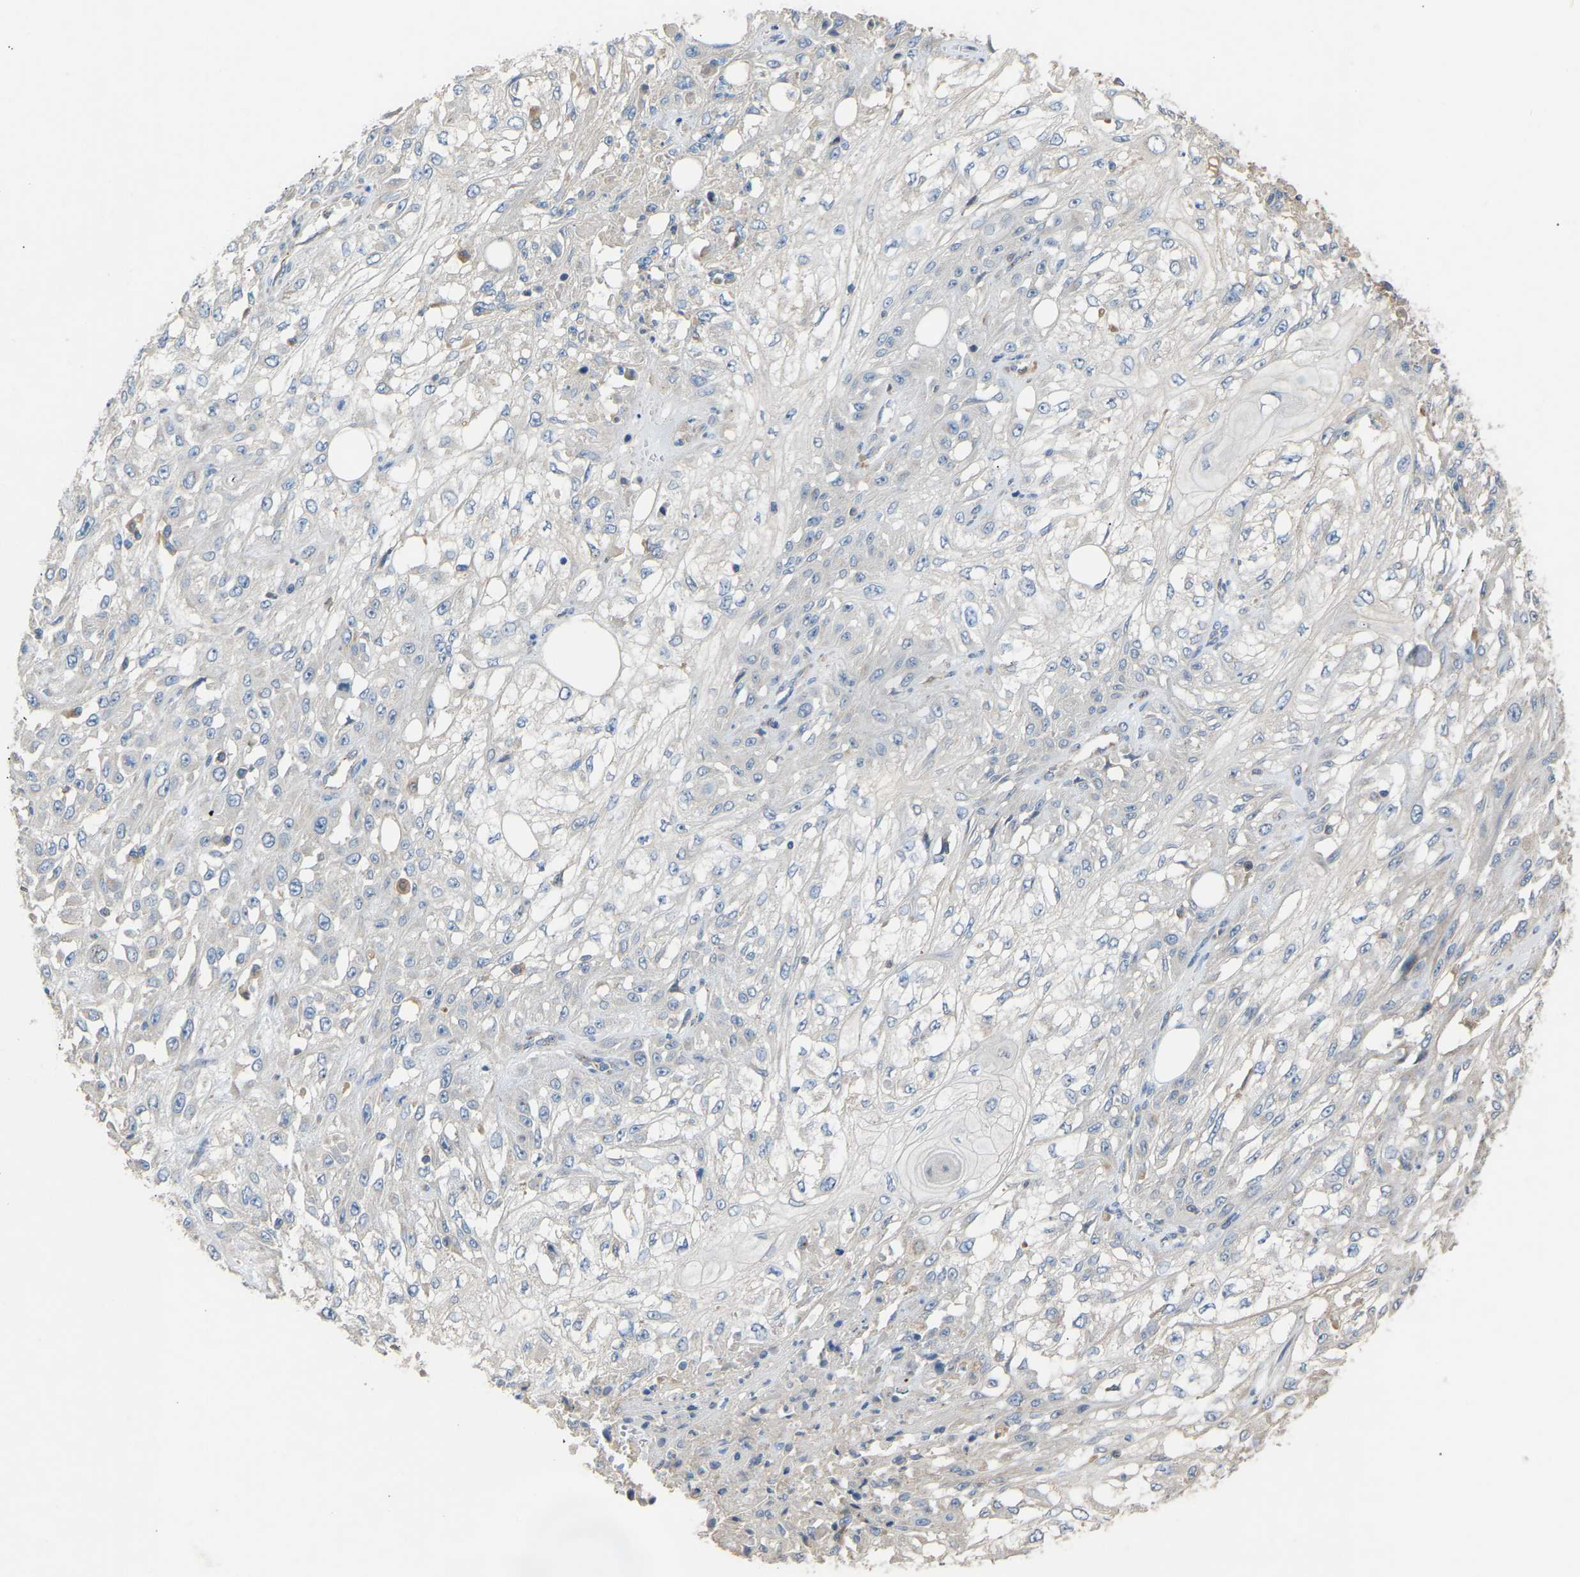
{"staining": {"intensity": "negative", "quantity": "none", "location": "none"}, "tissue": "skin cancer", "cell_type": "Tumor cells", "image_type": "cancer", "snomed": [{"axis": "morphology", "description": "Squamous cell carcinoma, NOS"}, {"axis": "morphology", "description": "Squamous cell carcinoma, metastatic, NOS"}, {"axis": "topography", "description": "Skin"}, {"axis": "topography", "description": "Lymph node"}], "caption": "A micrograph of human skin cancer (metastatic squamous cell carcinoma) is negative for staining in tumor cells. The staining was performed using DAB (3,3'-diaminobenzidine) to visualize the protein expression in brown, while the nuclei were stained in blue with hematoxylin (Magnification: 20x).", "gene": "RGP1", "patient": {"sex": "male", "age": 75}}